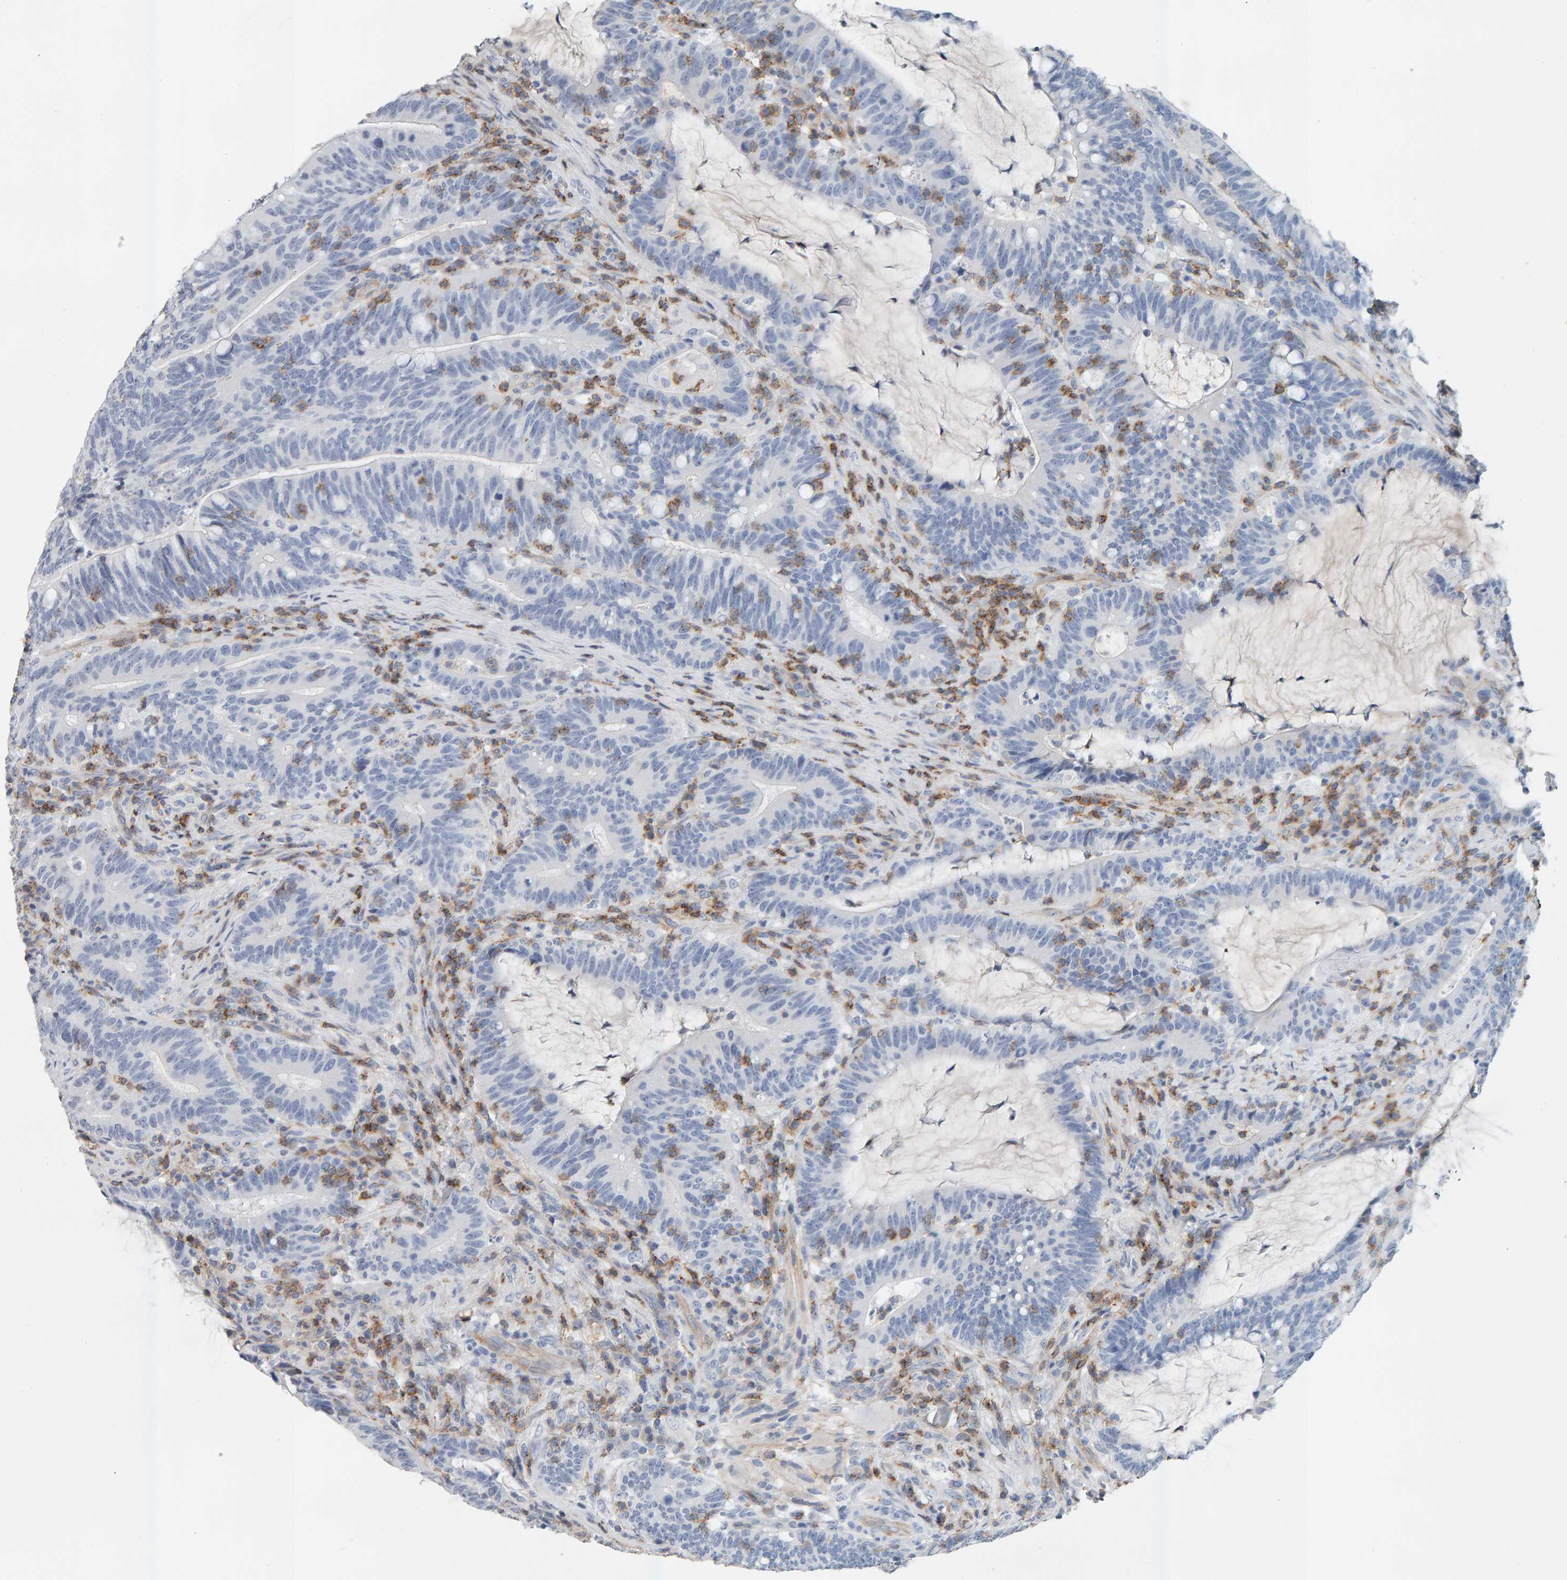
{"staining": {"intensity": "negative", "quantity": "none", "location": "none"}, "tissue": "colorectal cancer", "cell_type": "Tumor cells", "image_type": "cancer", "snomed": [{"axis": "morphology", "description": "Adenocarcinoma, NOS"}, {"axis": "topography", "description": "Colon"}], "caption": "This is an immunohistochemistry photomicrograph of adenocarcinoma (colorectal). There is no positivity in tumor cells.", "gene": "FYN", "patient": {"sex": "female", "age": 66}}